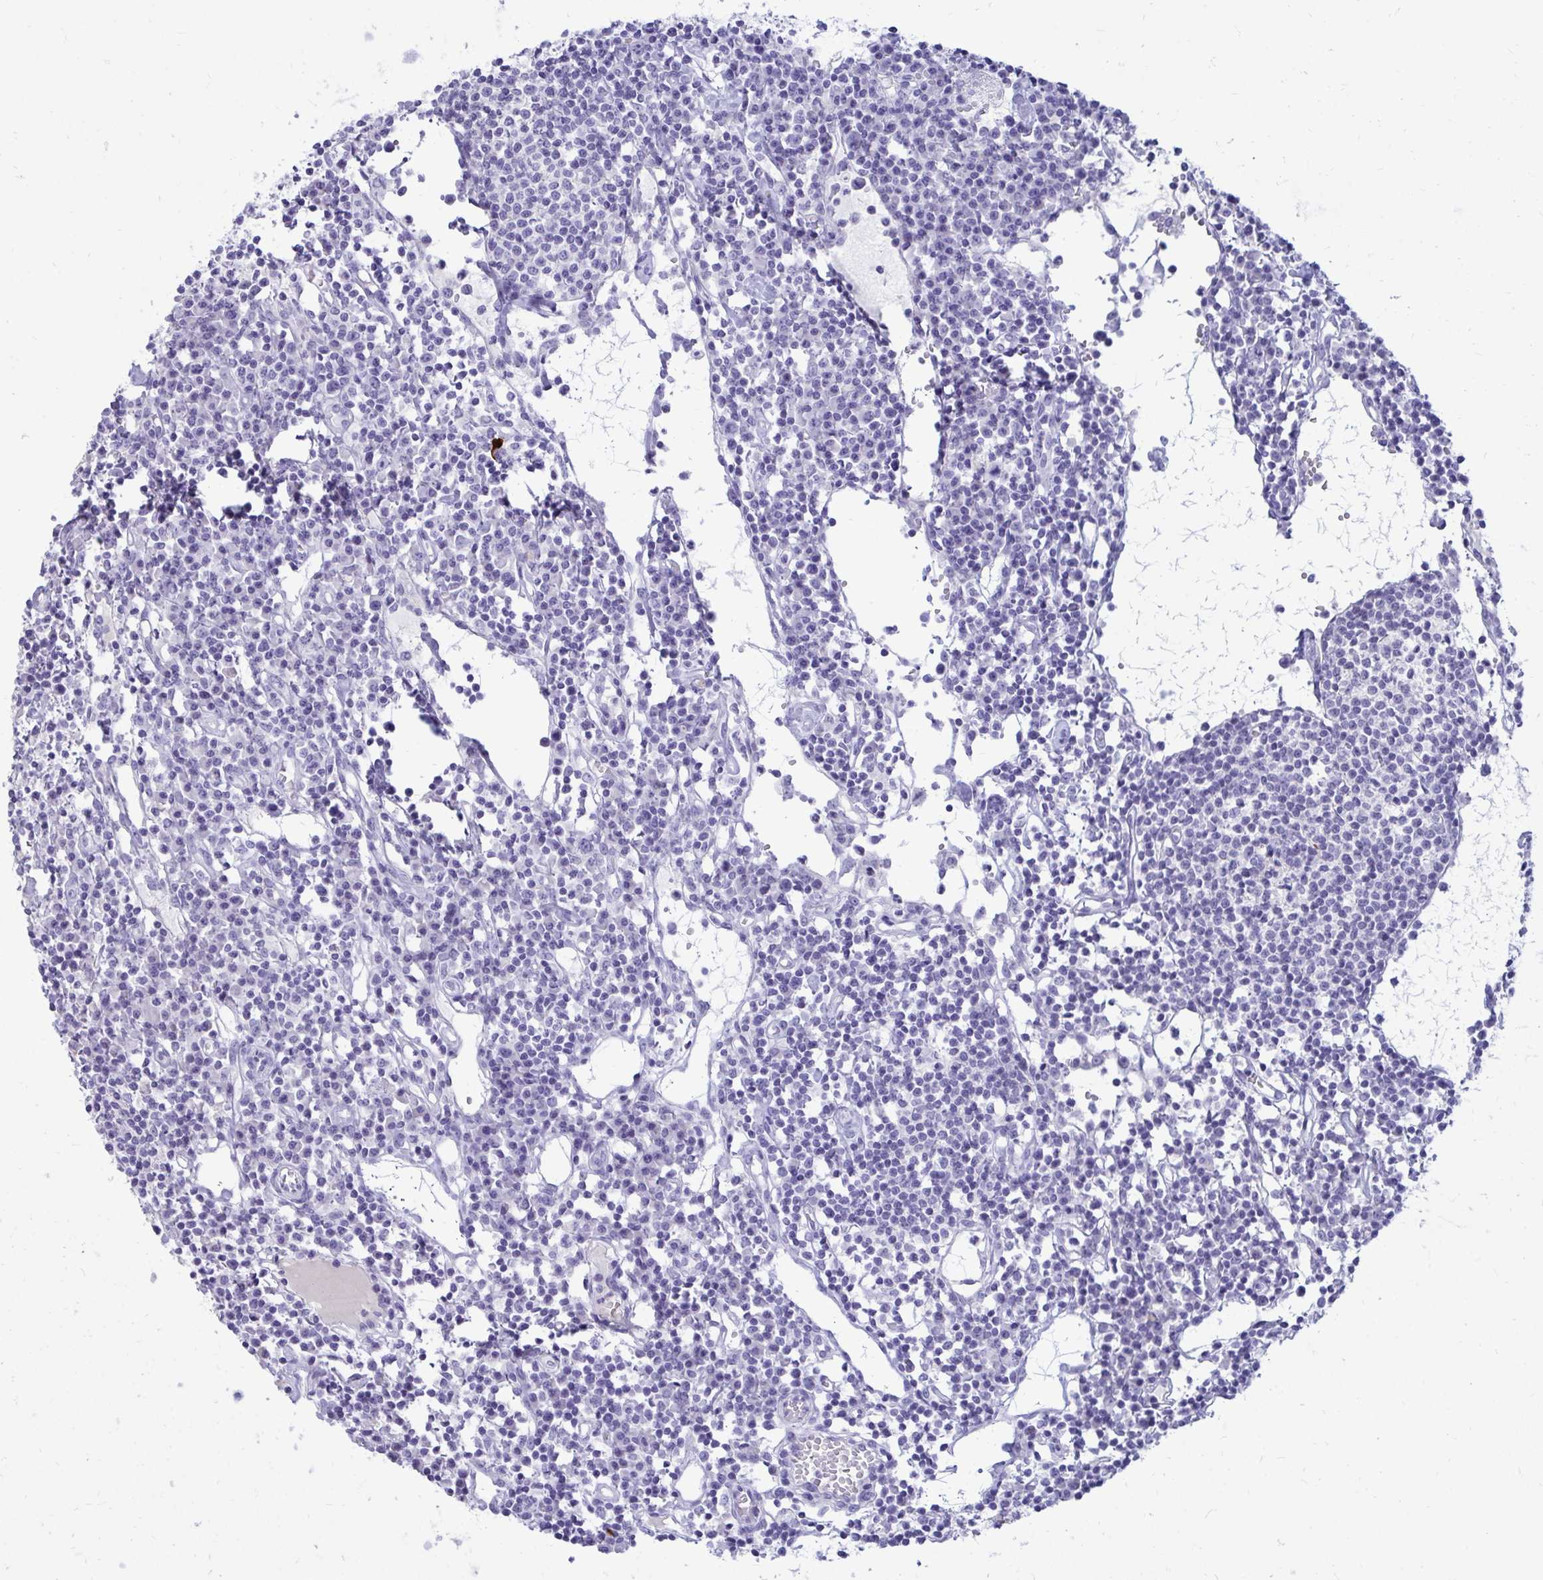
{"staining": {"intensity": "negative", "quantity": "none", "location": "none"}, "tissue": "lymph node", "cell_type": "Germinal center cells", "image_type": "normal", "snomed": [{"axis": "morphology", "description": "Normal tissue, NOS"}, {"axis": "topography", "description": "Lymph node"}], "caption": "Immunohistochemistry micrograph of normal human lymph node stained for a protein (brown), which shows no staining in germinal center cells.", "gene": "NANOGNB", "patient": {"sex": "female", "age": 78}}